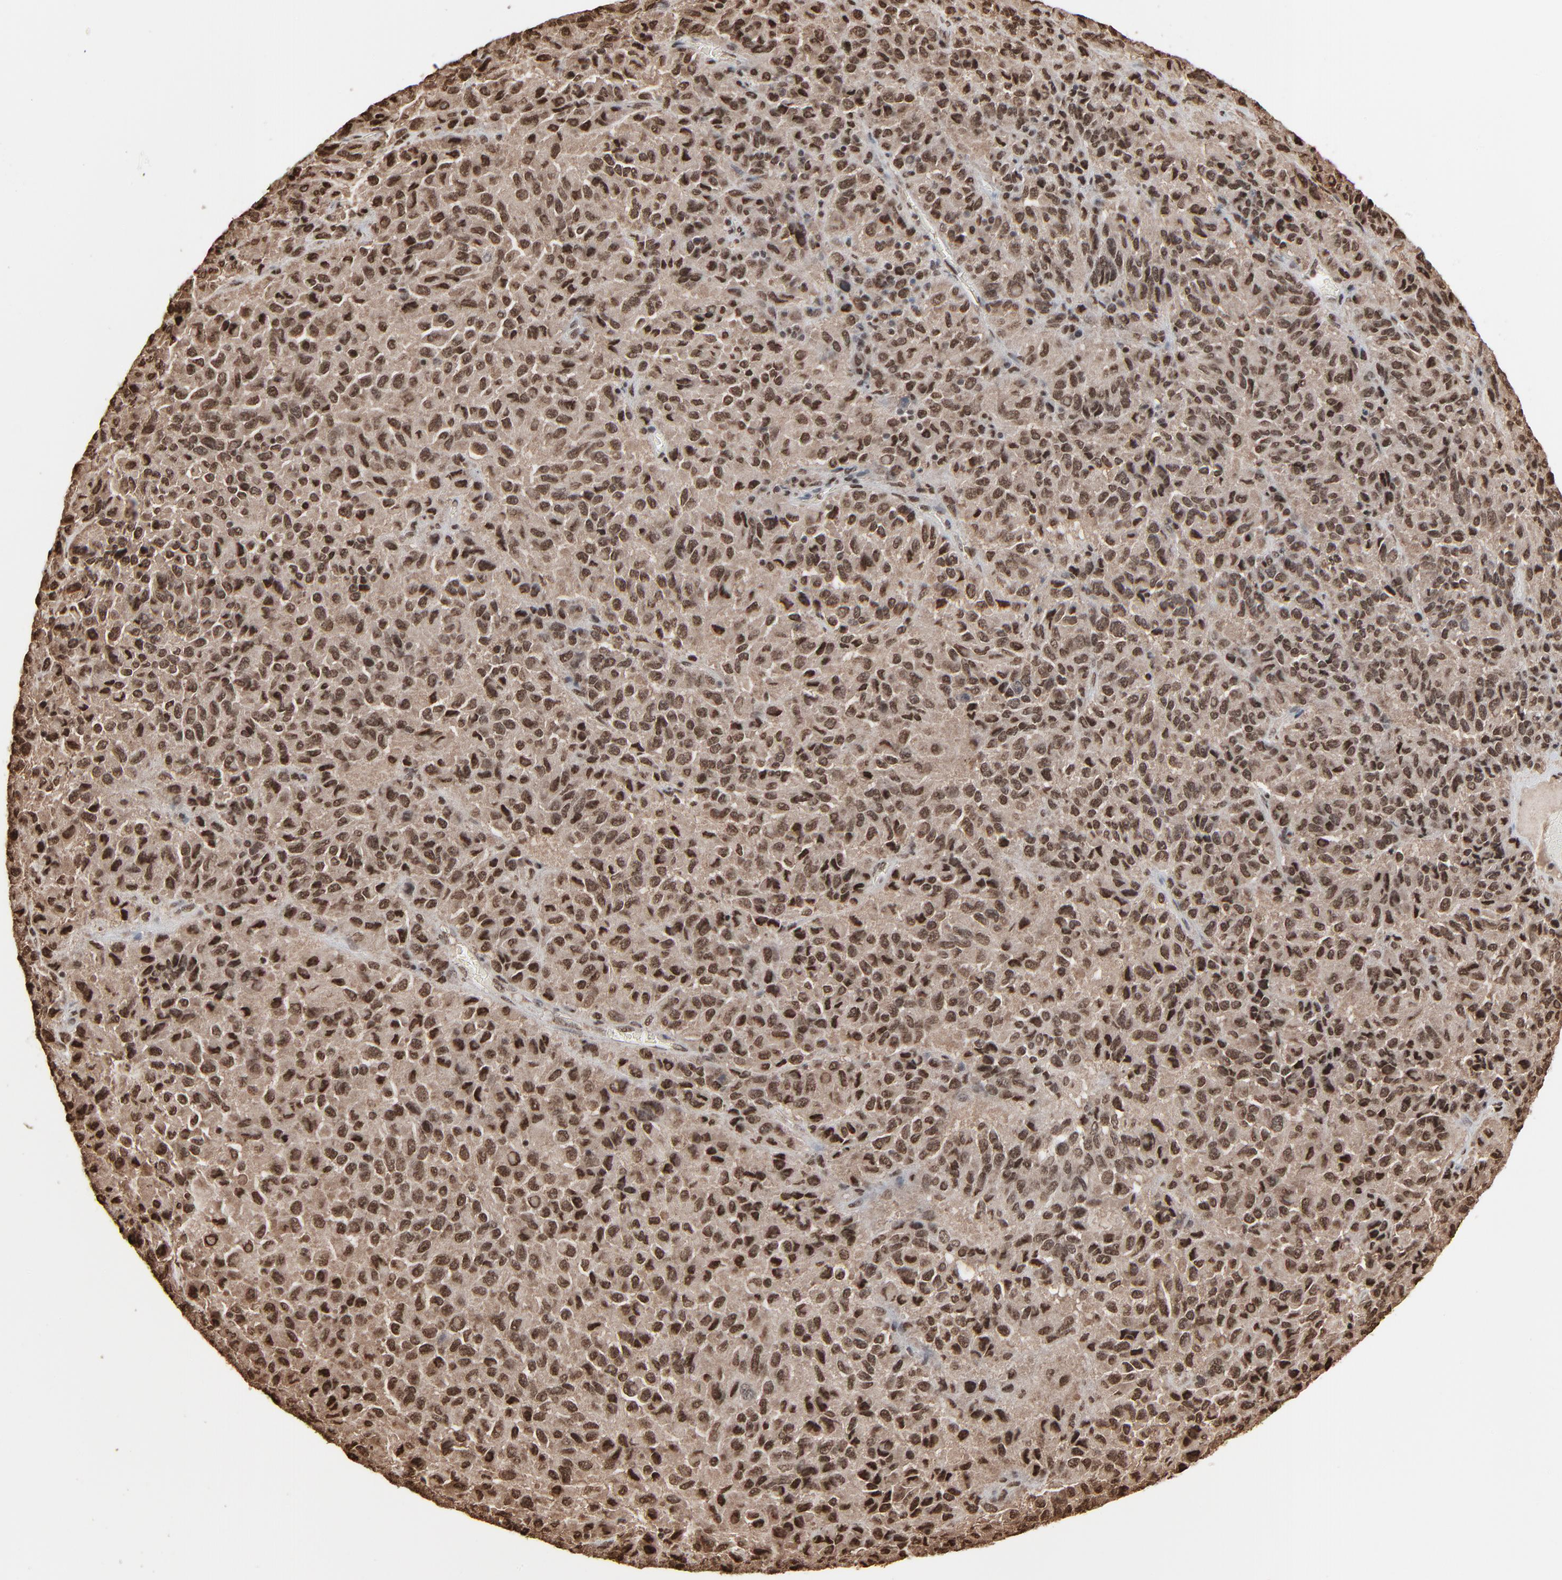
{"staining": {"intensity": "strong", "quantity": ">75%", "location": "cytoplasmic/membranous,nuclear"}, "tissue": "melanoma", "cell_type": "Tumor cells", "image_type": "cancer", "snomed": [{"axis": "morphology", "description": "Malignant melanoma, Metastatic site"}, {"axis": "topography", "description": "Lung"}], "caption": "Tumor cells reveal high levels of strong cytoplasmic/membranous and nuclear positivity in about >75% of cells in melanoma.", "gene": "MEIS2", "patient": {"sex": "male", "age": 64}}